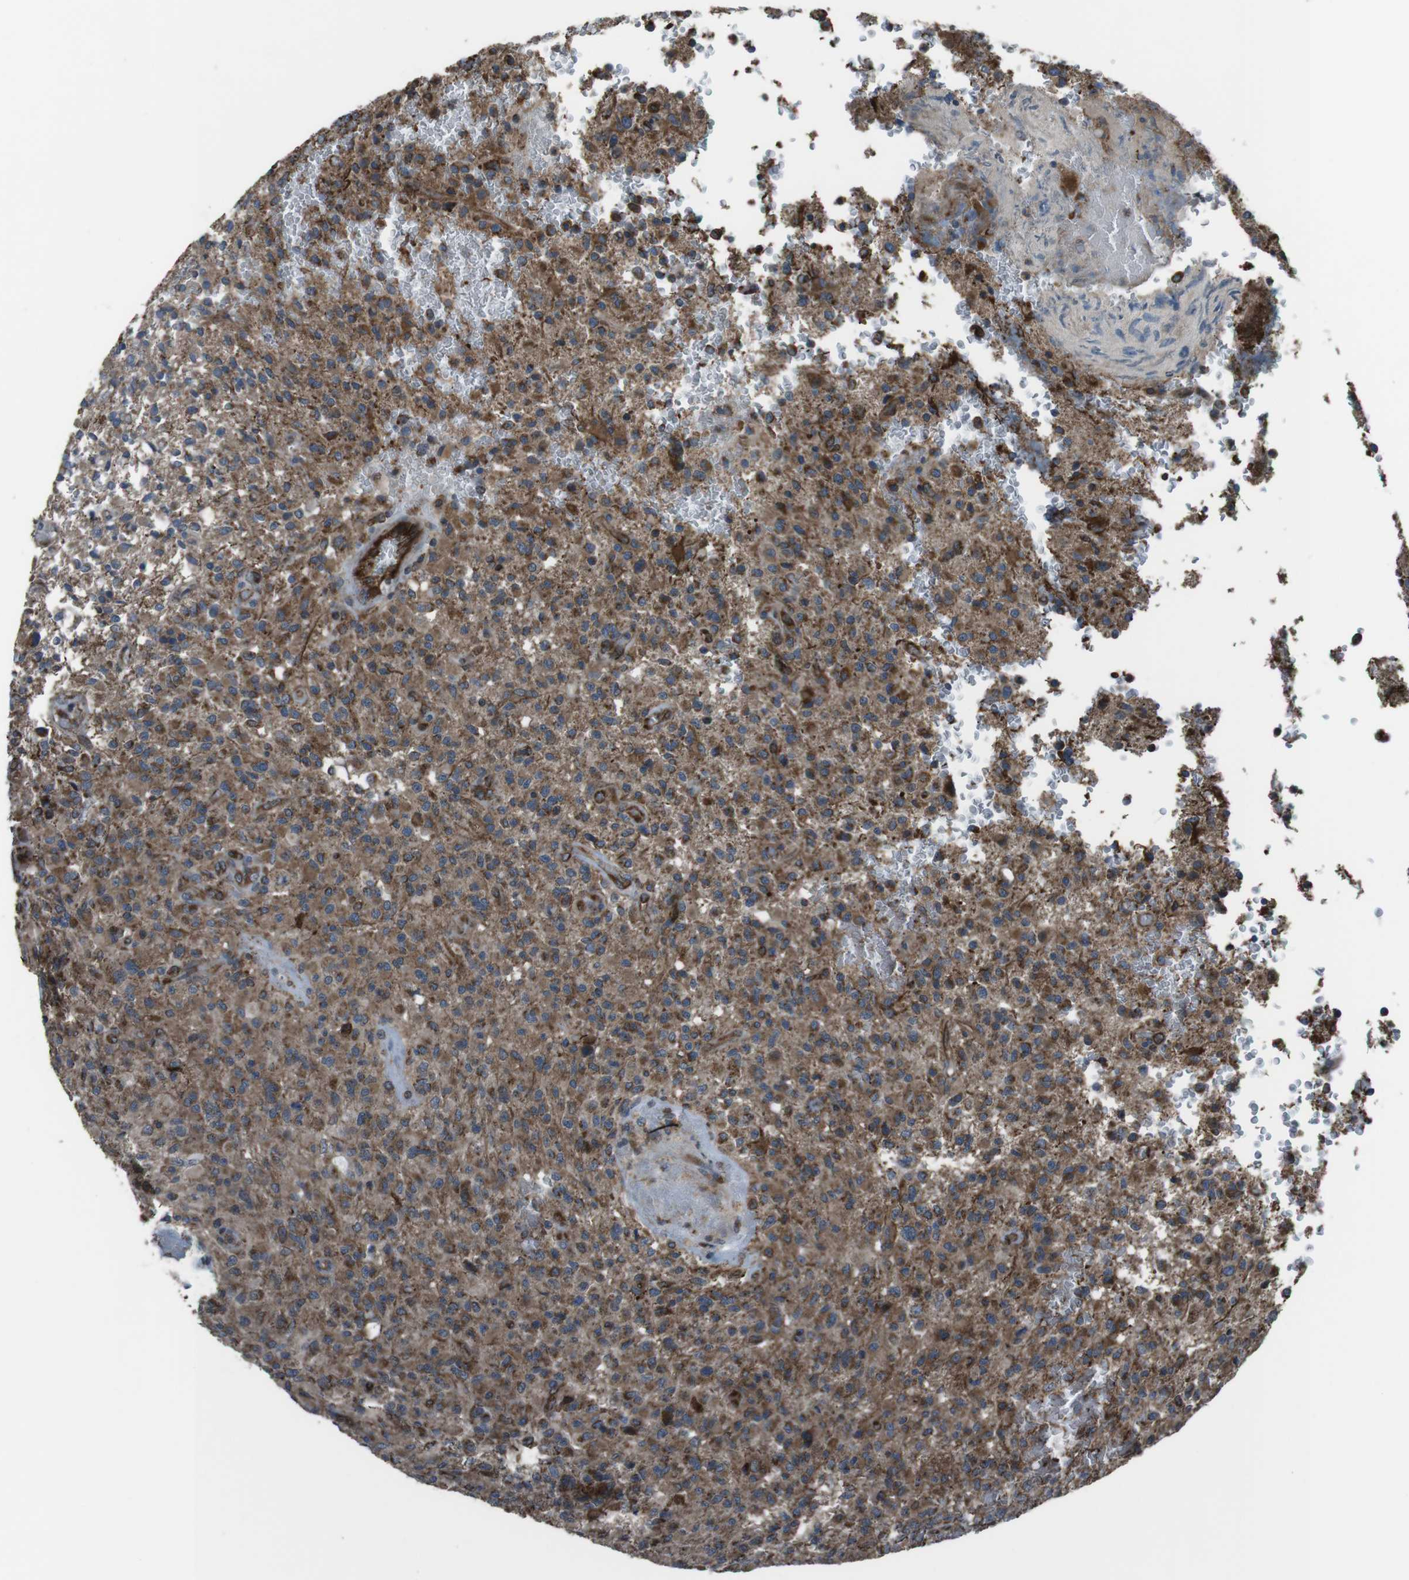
{"staining": {"intensity": "moderate", "quantity": "25%-75%", "location": "cytoplasmic/membranous"}, "tissue": "glioma", "cell_type": "Tumor cells", "image_type": "cancer", "snomed": [{"axis": "morphology", "description": "Glioma, malignant, High grade"}, {"axis": "topography", "description": "Brain"}], "caption": "A medium amount of moderate cytoplasmic/membranous expression is appreciated in approximately 25%-75% of tumor cells in malignant glioma (high-grade) tissue.", "gene": "GIMAP8", "patient": {"sex": "male", "age": 71}}